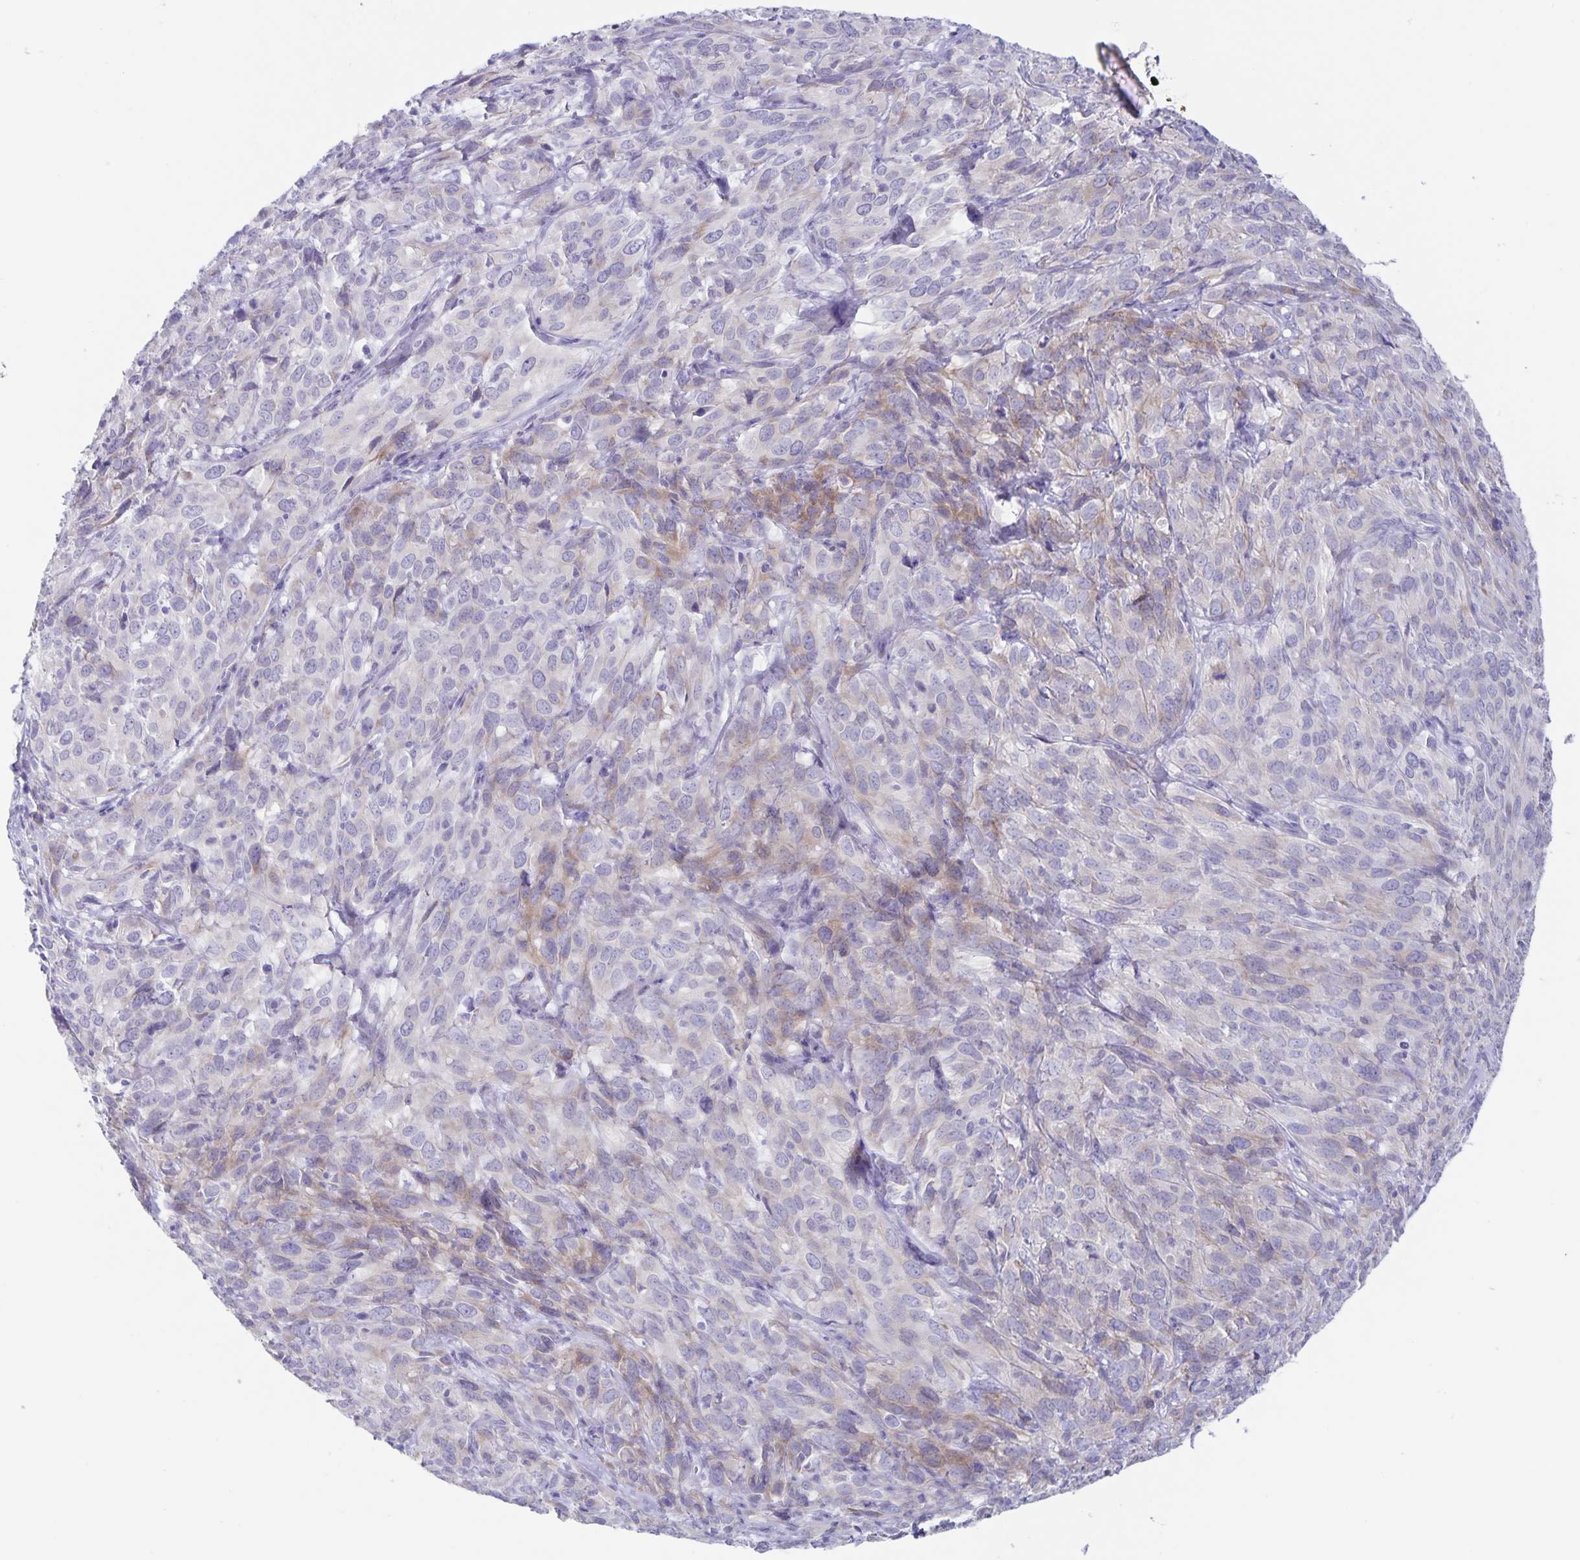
{"staining": {"intensity": "weak", "quantity": "<25%", "location": "cytoplasmic/membranous"}, "tissue": "cervical cancer", "cell_type": "Tumor cells", "image_type": "cancer", "snomed": [{"axis": "morphology", "description": "Squamous cell carcinoma, NOS"}, {"axis": "topography", "description": "Cervix"}], "caption": "Histopathology image shows no protein positivity in tumor cells of cervical squamous cell carcinoma tissue.", "gene": "AQP4", "patient": {"sex": "female", "age": 51}}